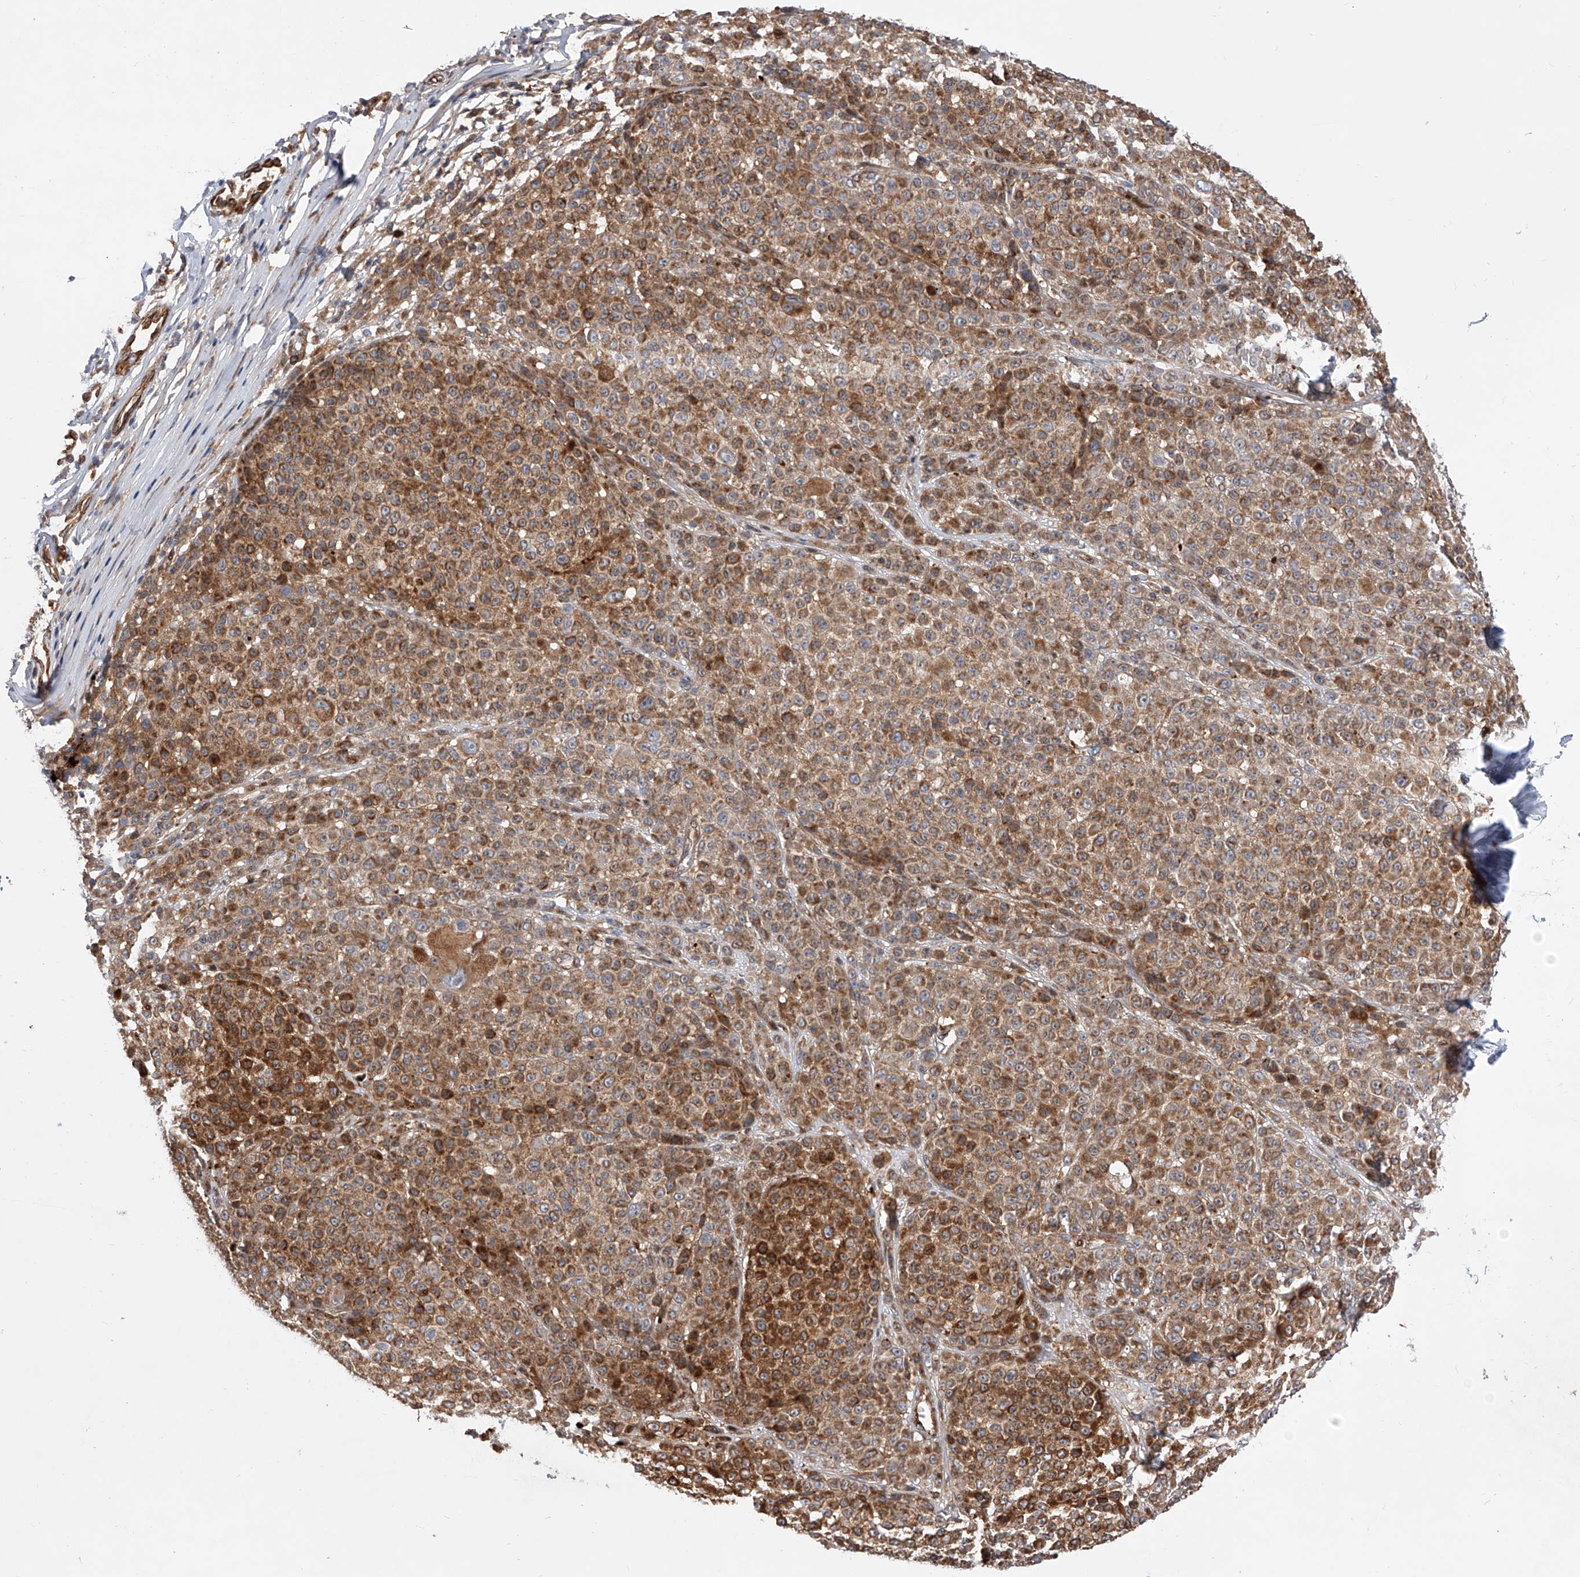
{"staining": {"intensity": "moderate", "quantity": ">75%", "location": "cytoplasmic/membranous"}, "tissue": "melanoma", "cell_type": "Tumor cells", "image_type": "cancer", "snomed": [{"axis": "morphology", "description": "Malignant melanoma, NOS"}, {"axis": "topography", "description": "Skin"}], "caption": "Protein expression analysis of melanoma reveals moderate cytoplasmic/membranous staining in about >75% of tumor cells. (DAB (3,3'-diaminobenzidine) IHC with brightfield microscopy, high magnification).", "gene": "PDSS2", "patient": {"sex": "female", "age": 94}}